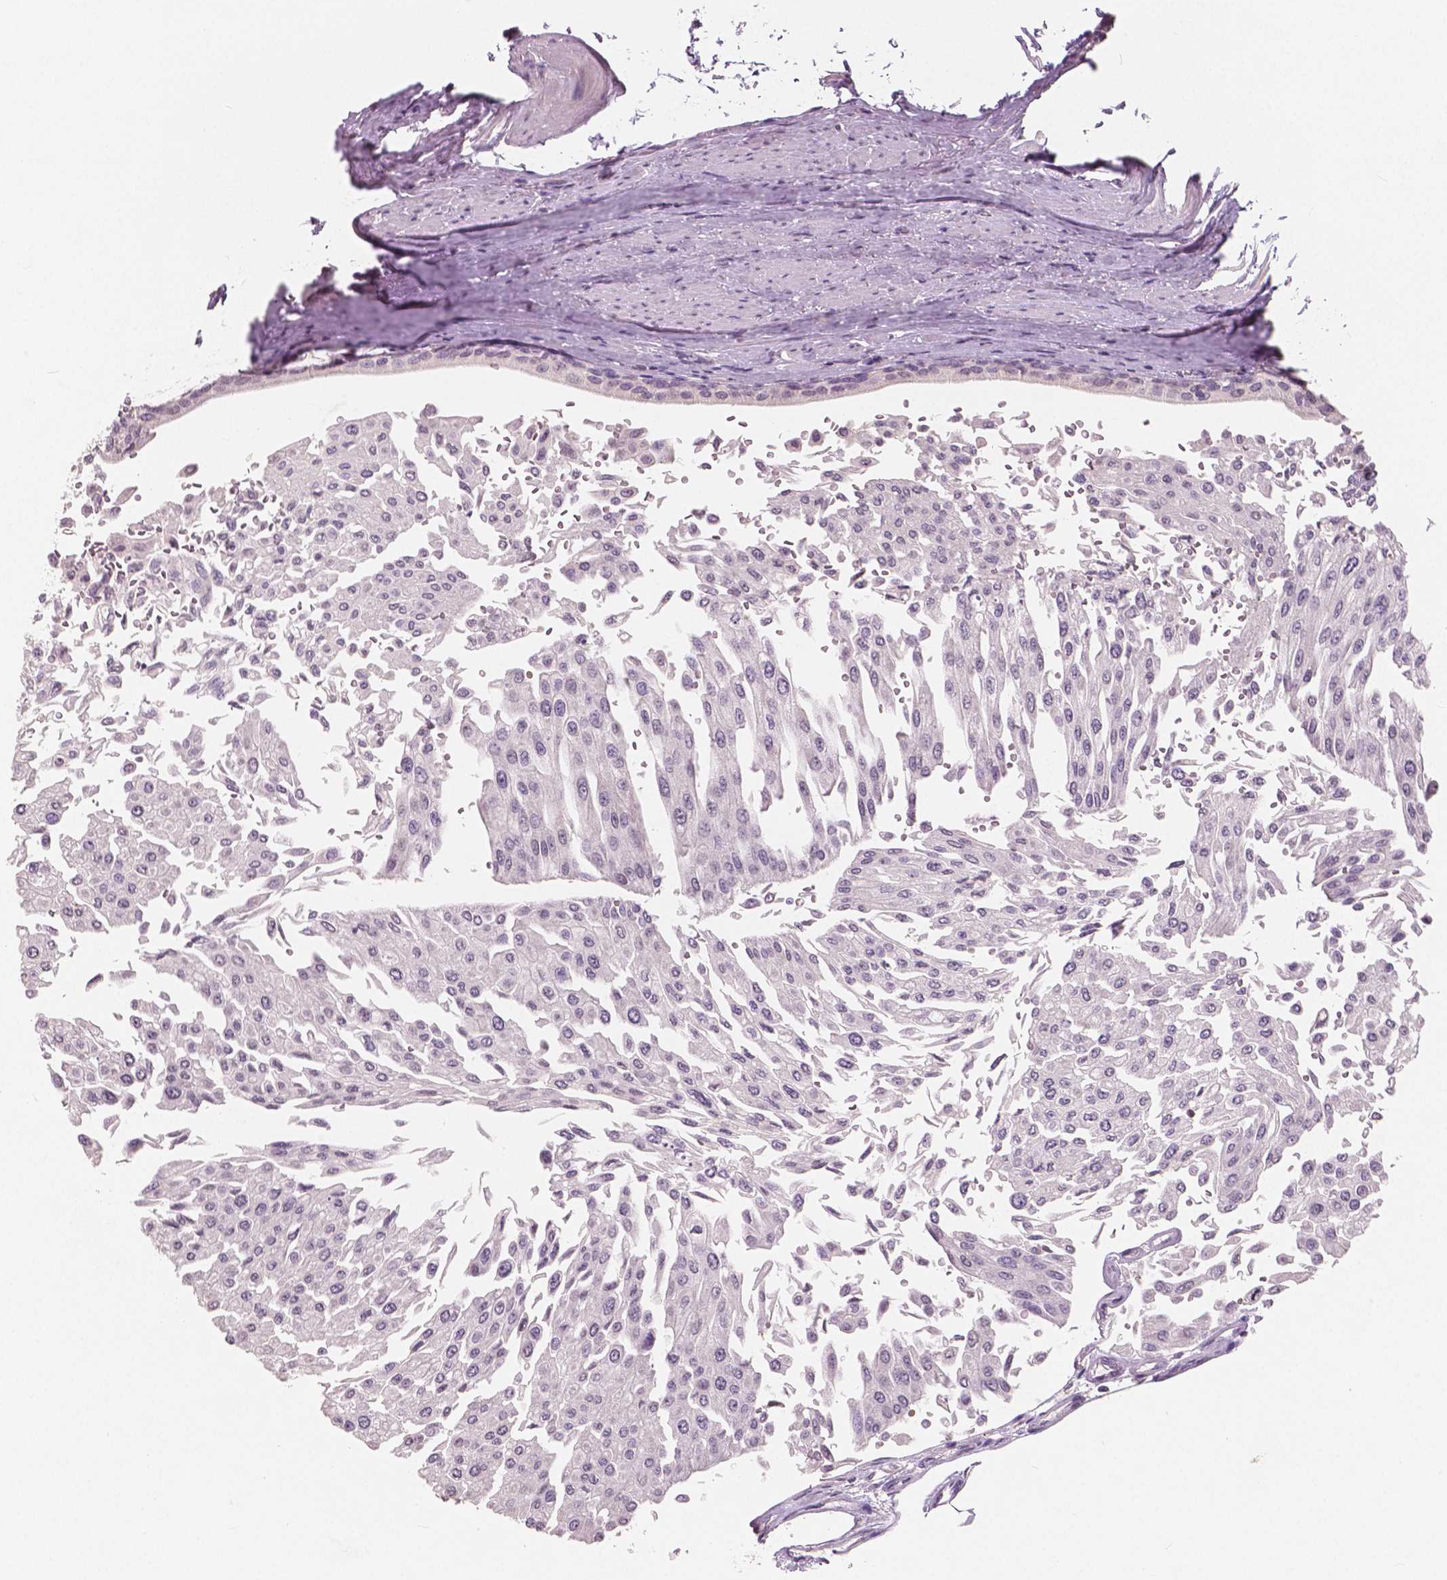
{"staining": {"intensity": "negative", "quantity": "none", "location": "none"}, "tissue": "urothelial cancer", "cell_type": "Tumor cells", "image_type": "cancer", "snomed": [{"axis": "morphology", "description": "Urothelial carcinoma, NOS"}, {"axis": "topography", "description": "Urinary bladder"}], "caption": "The micrograph demonstrates no staining of tumor cells in transitional cell carcinoma.", "gene": "RNASE7", "patient": {"sex": "male", "age": 67}}